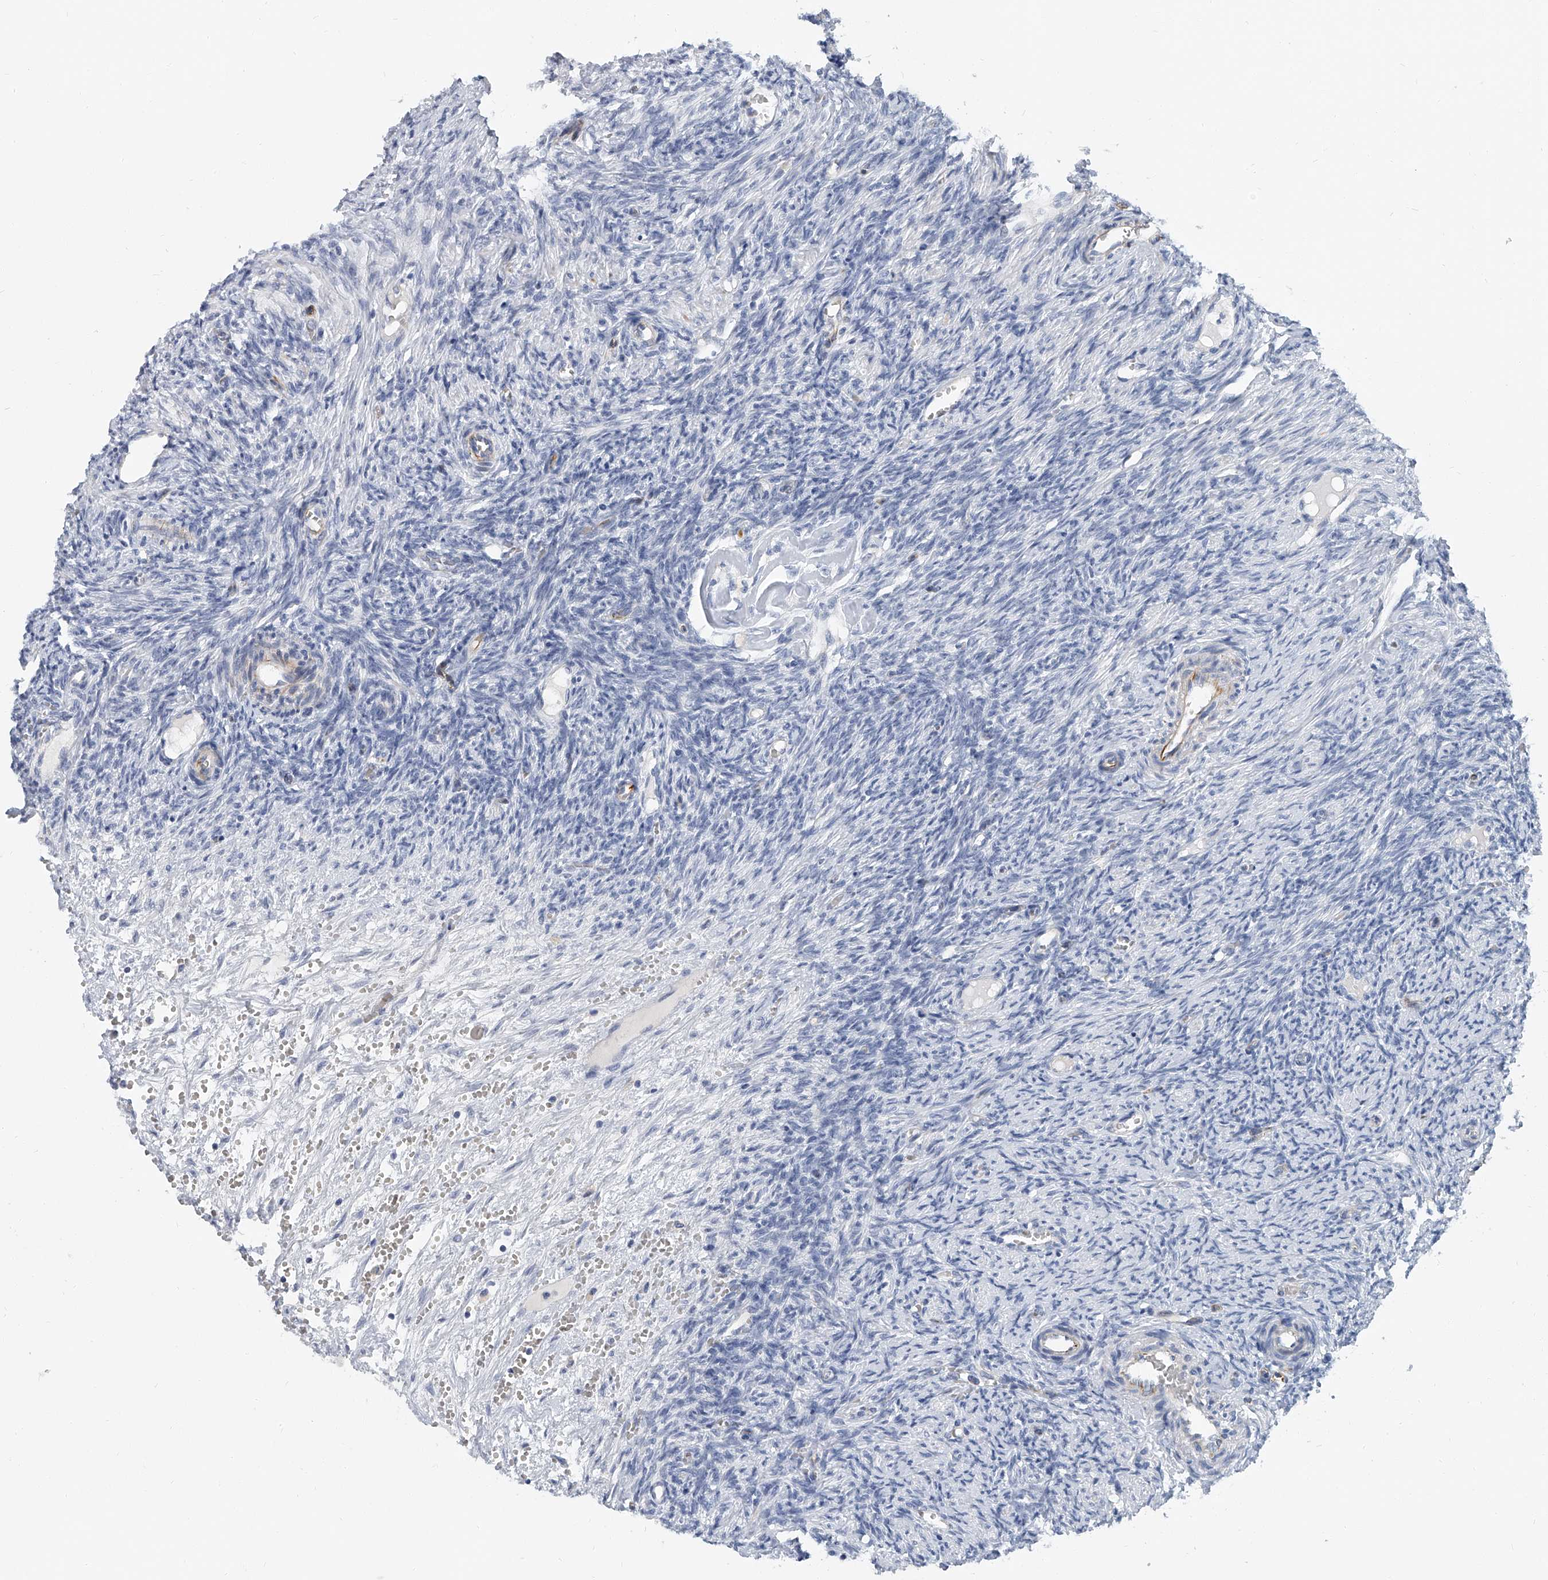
{"staining": {"intensity": "negative", "quantity": "none", "location": "none"}, "tissue": "ovary", "cell_type": "Follicle cells", "image_type": "normal", "snomed": [{"axis": "morphology", "description": "Normal tissue, NOS"}, {"axis": "topography", "description": "Ovary"}], "caption": "IHC photomicrograph of benign ovary: human ovary stained with DAB (3,3'-diaminobenzidine) demonstrates no significant protein positivity in follicle cells. The staining is performed using DAB (3,3'-diaminobenzidine) brown chromogen with nuclei counter-stained in using hematoxylin.", "gene": "KIRREL1", "patient": {"sex": "female", "age": 41}}